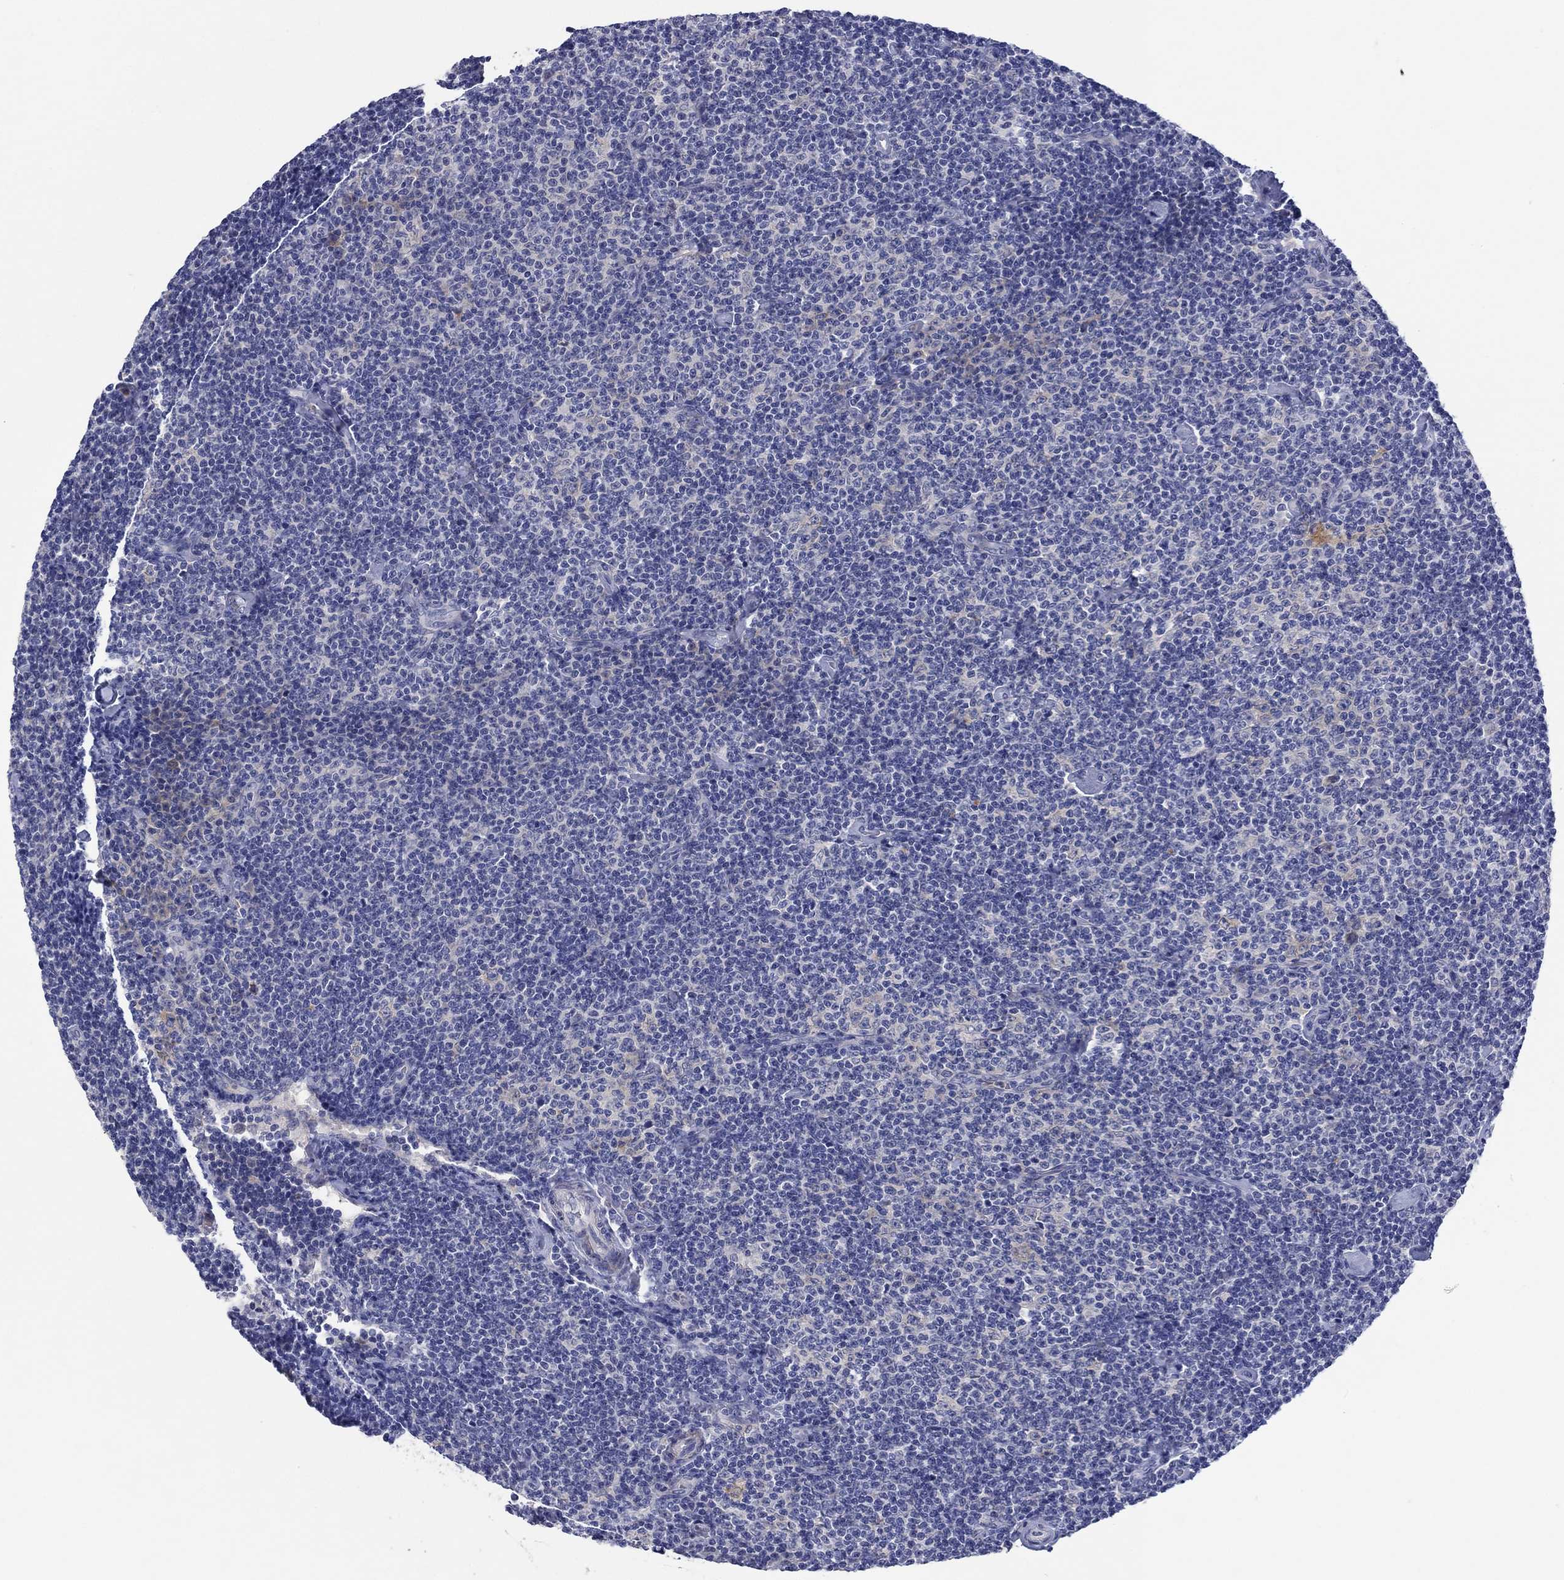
{"staining": {"intensity": "negative", "quantity": "none", "location": "none"}, "tissue": "lymphoma", "cell_type": "Tumor cells", "image_type": "cancer", "snomed": [{"axis": "morphology", "description": "Malignant lymphoma, non-Hodgkin's type, Low grade"}, {"axis": "topography", "description": "Lymph node"}], "caption": "An image of low-grade malignant lymphoma, non-Hodgkin's type stained for a protein displays no brown staining in tumor cells. The staining is performed using DAB (3,3'-diaminobenzidine) brown chromogen with nuclei counter-stained in using hematoxylin.", "gene": "HDC", "patient": {"sex": "male", "age": 81}}